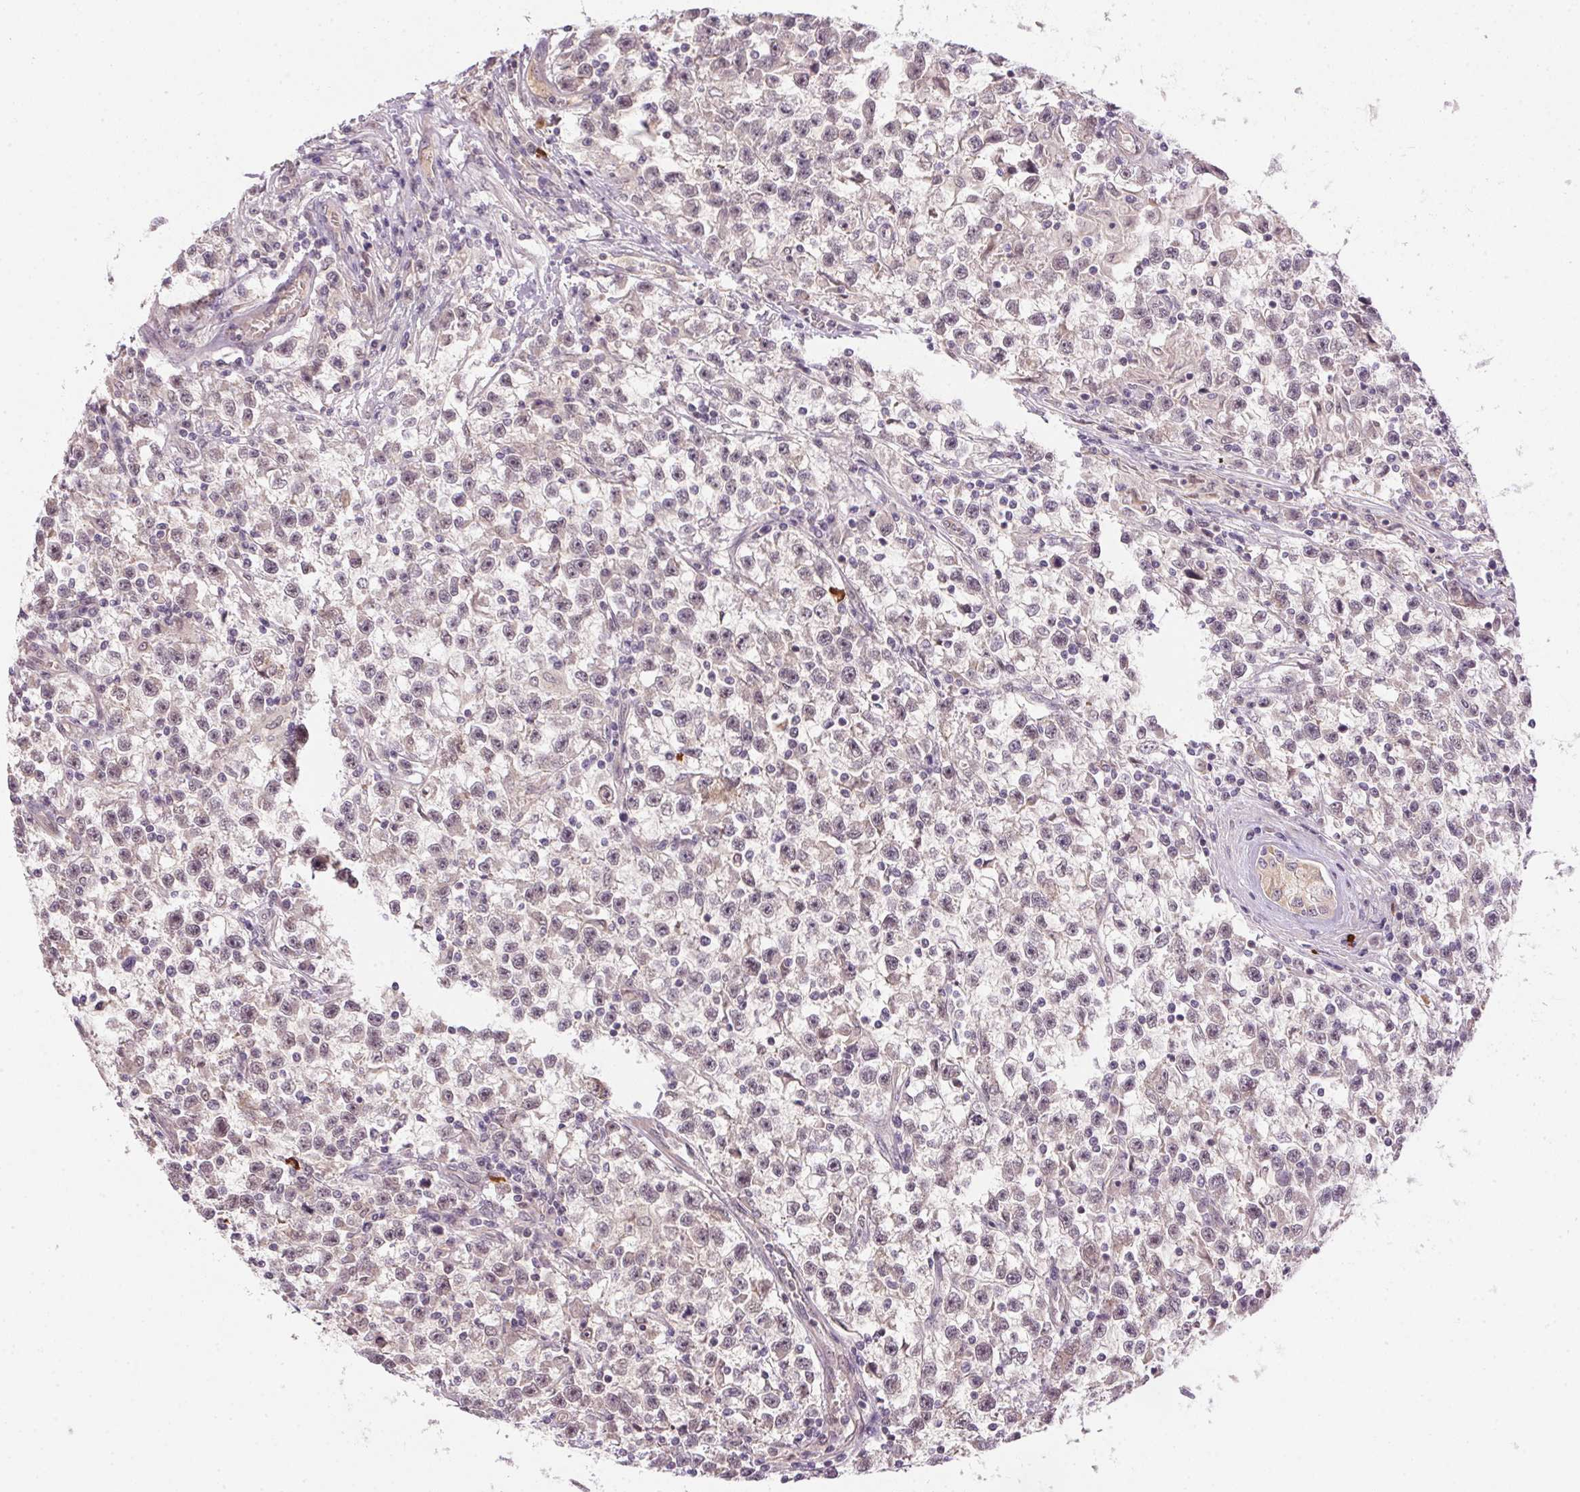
{"staining": {"intensity": "negative", "quantity": "none", "location": "none"}, "tissue": "testis cancer", "cell_type": "Tumor cells", "image_type": "cancer", "snomed": [{"axis": "morphology", "description": "Seminoma, NOS"}, {"axis": "topography", "description": "Testis"}], "caption": "Immunohistochemistry (IHC) image of human testis cancer (seminoma) stained for a protein (brown), which reveals no staining in tumor cells.", "gene": "CFAP92", "patient": {"sex": "male", "age": 31}}